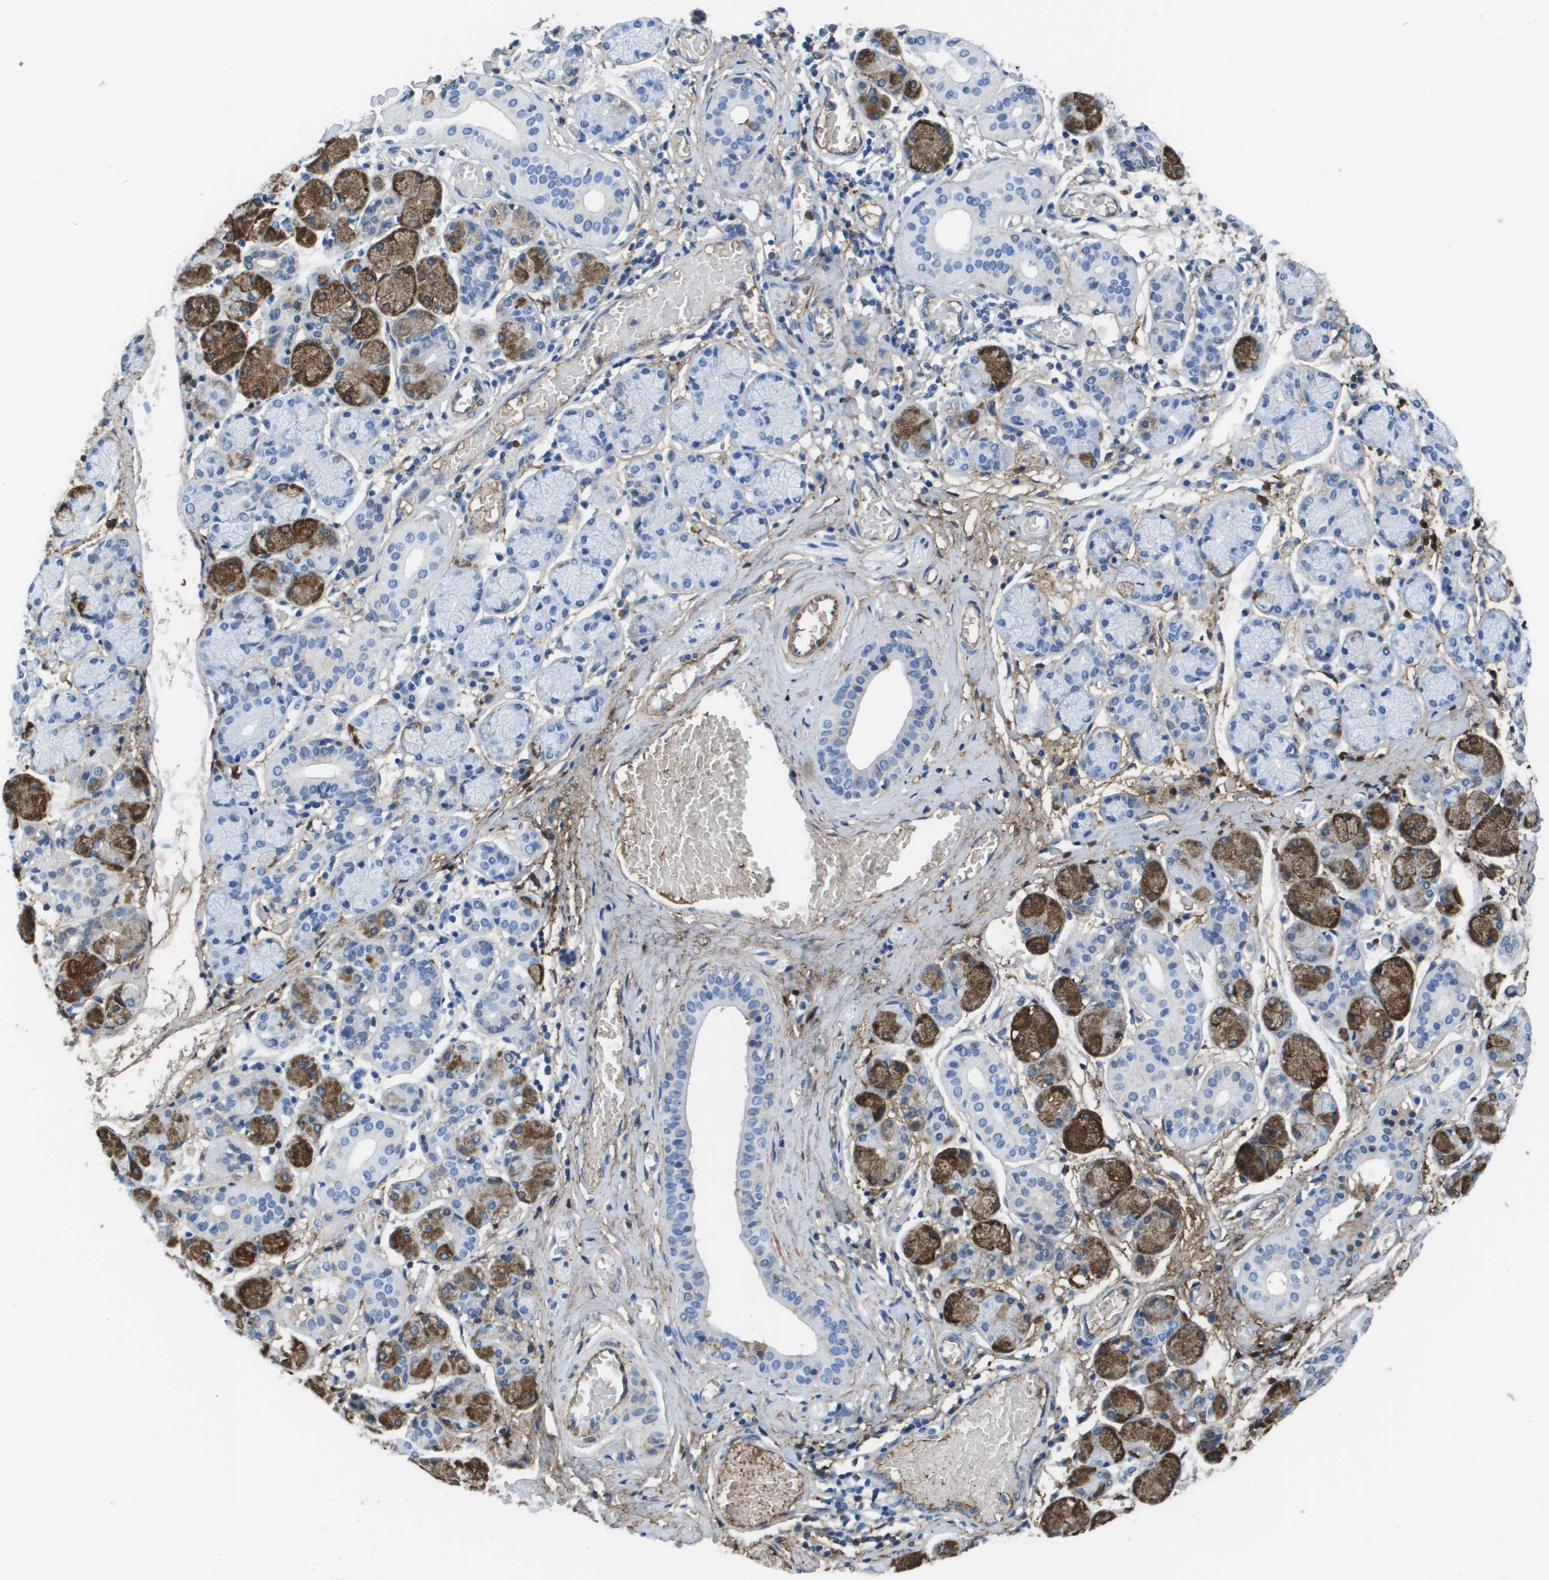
{"staining": {"intensity": "strong", "quantity": "25%-75%", "location": "cytoplasmic/membranous"}, "tissue": "salivary gland", "cell_type": "Glandular cells", "image_type": "normal", "snomed": [{"axis": "morphology", "description": "Normal tissue, NOS"}, {"axis": "topography", "description": "Salivary gland"}], "caption": "High-magnification brightfield microscopy of unremarkable salivary gland stained with DAB (brown) and counterstained with hematoxylin (blue). glandular cells exhibit strong cytoplasmic/membranous expression is seen in about25%-75% of cells.", "gene": "VTN", "patient": {"sex": "female", "age": 24}}